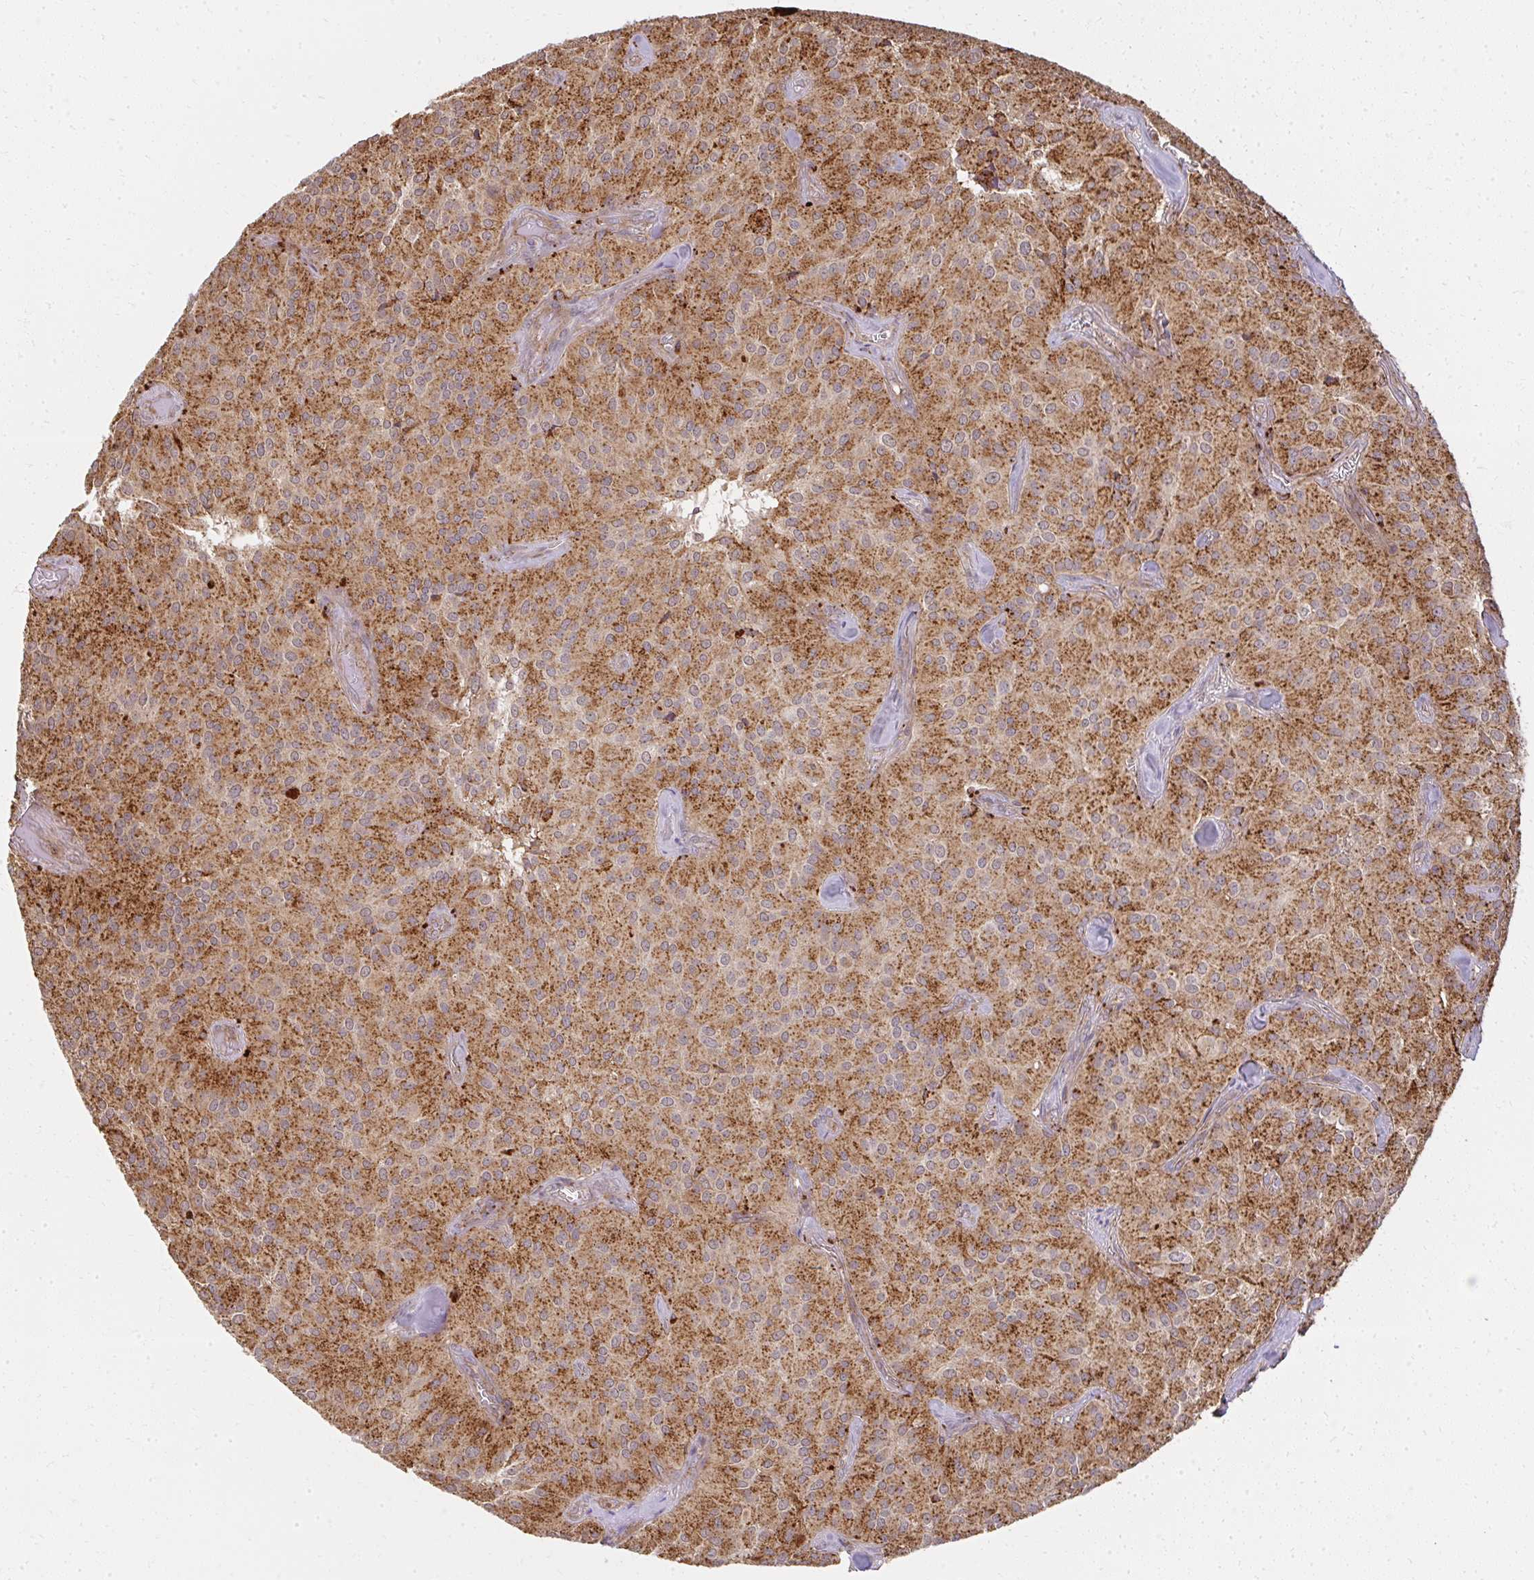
{"staining": {"intensity": "strong", "quantity": ">75%", "location": "cytoplasmic/membranous"}, "tissue": "glioma", "cell_type": "Tumor cells", "image_type": "cancer", "snomed": [{"axis": "morphology", "description": "Glioma, malignant, Low grade"}, {"axis": "topography", "description": "Brain"}], "caption": "Brown immunohistochemical staining in malignant low-grade glioma reveals strong cytoplasmic/membranous positivity in about >75% of tumor cells.", "gene": "GNS", "patient": {"sex": "male", "age": 42}}